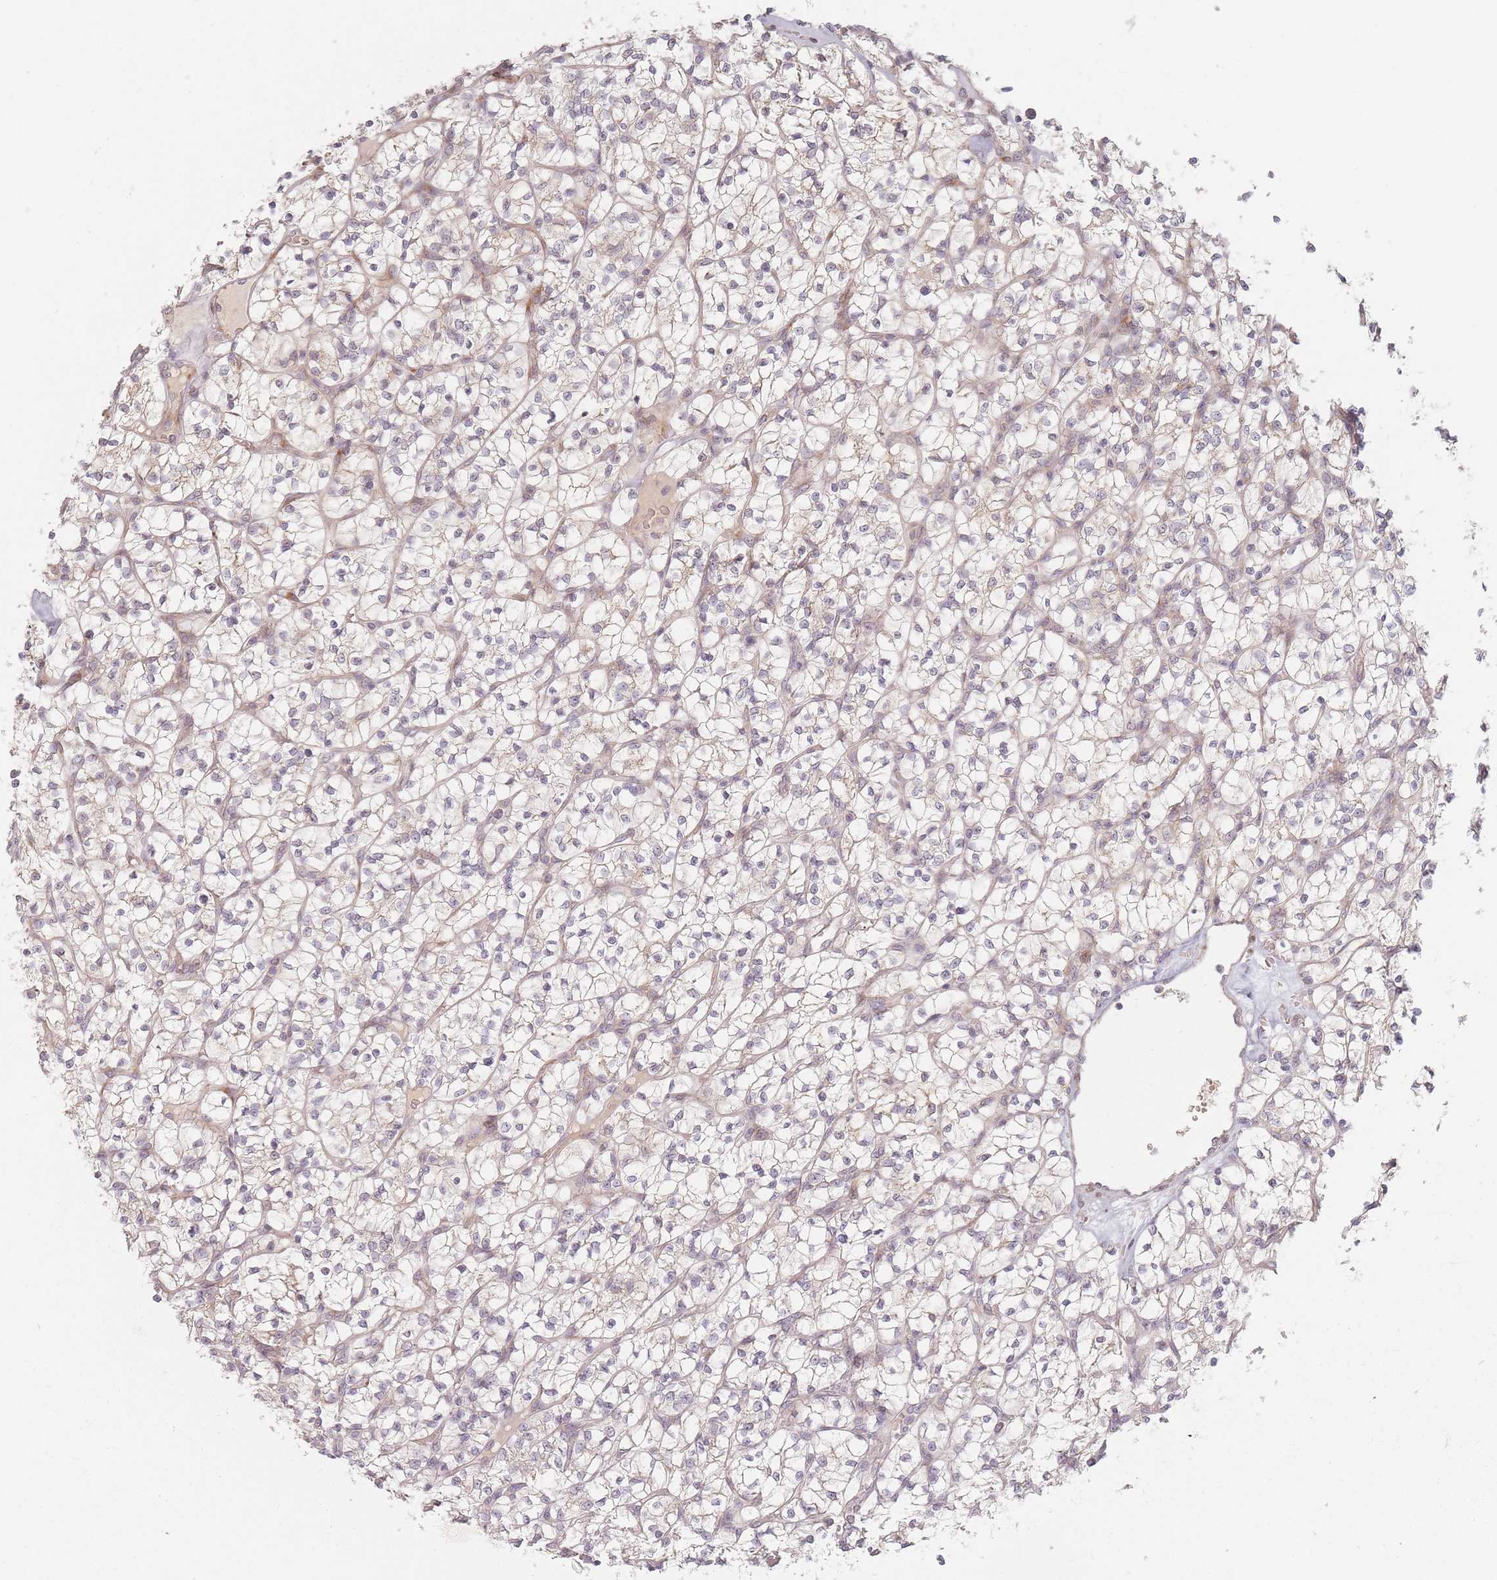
{"staining": {"intensity": "negative", "quantity": "none", "location": "none"}, "tissue": "renal cancer", "cell_type": "Tumor cells", "image_type": "cancer", "snomed": [{"axis": "morphology", "description": "Adenocarcinoma, NOS"}, {"axis": "topography", "description": "Kidney"}], "caption": "The histopathology image demonstrates no significant positivity in tumor cells of adenocarcinoma (renal).", "gene": "ZKSCAN7", "patient": {"sex": "female", "age": 64}}